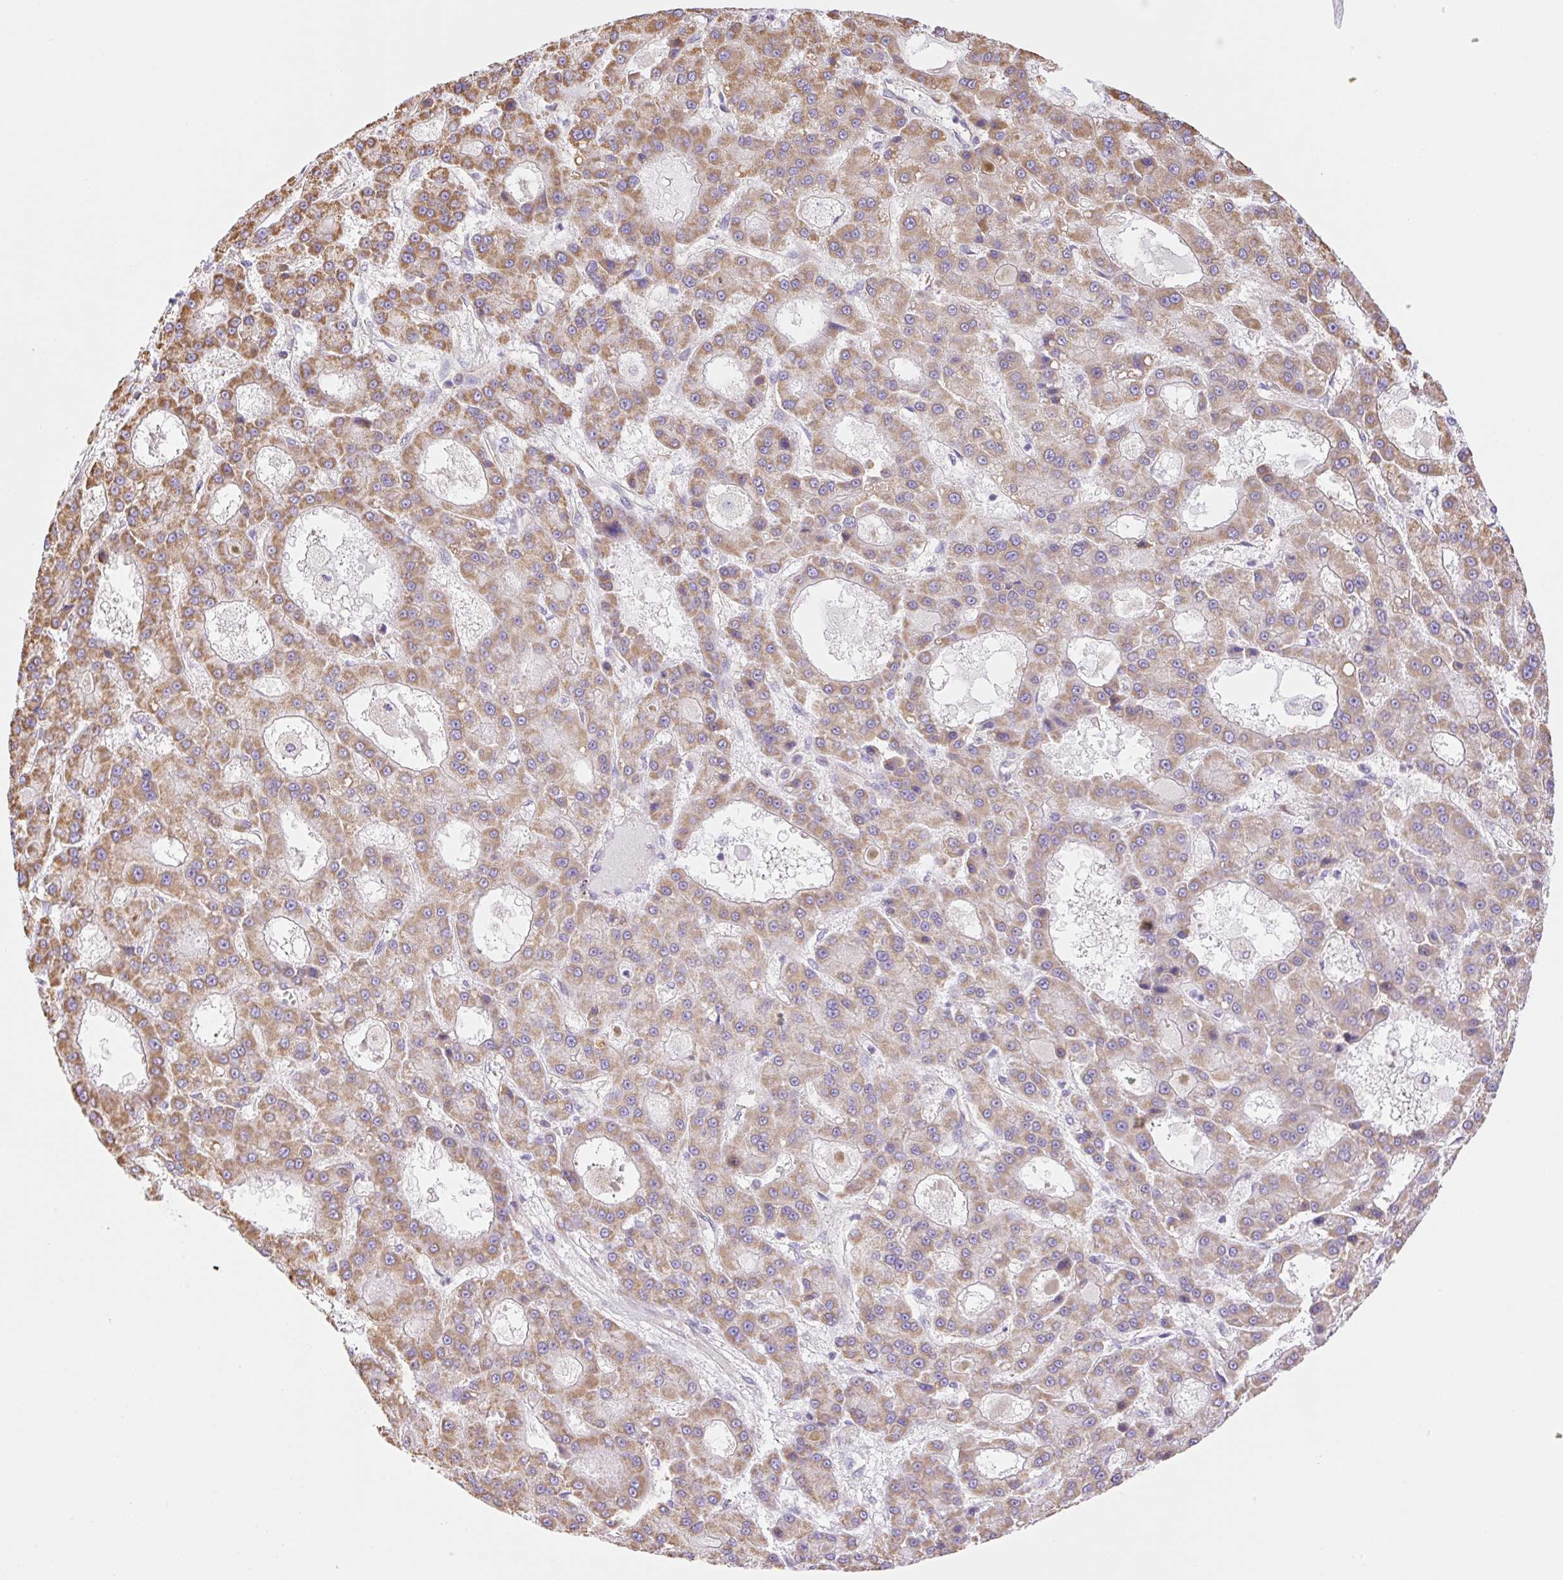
{"staining": {"intensity": "moderate", "quantity": "25%-75%", "location": "cytoplasmic/membranous"}, "tissue": "liver cancer", "cell_type": "Tumor cells", "image_type": "cancer", "snomed": [{"axis": "morphology", "description": "Carcinoma, Hepatocellular, NOS"}, {"axis": "topography", "description": "Liver"}], "caption": "Human liver cancer (hepatocellular carcinoma) stained with a protein marker demonstrates moderate staining in tumor cells.", "gene": "ESAM", "patient": {"sex": "male", "age": 70}}